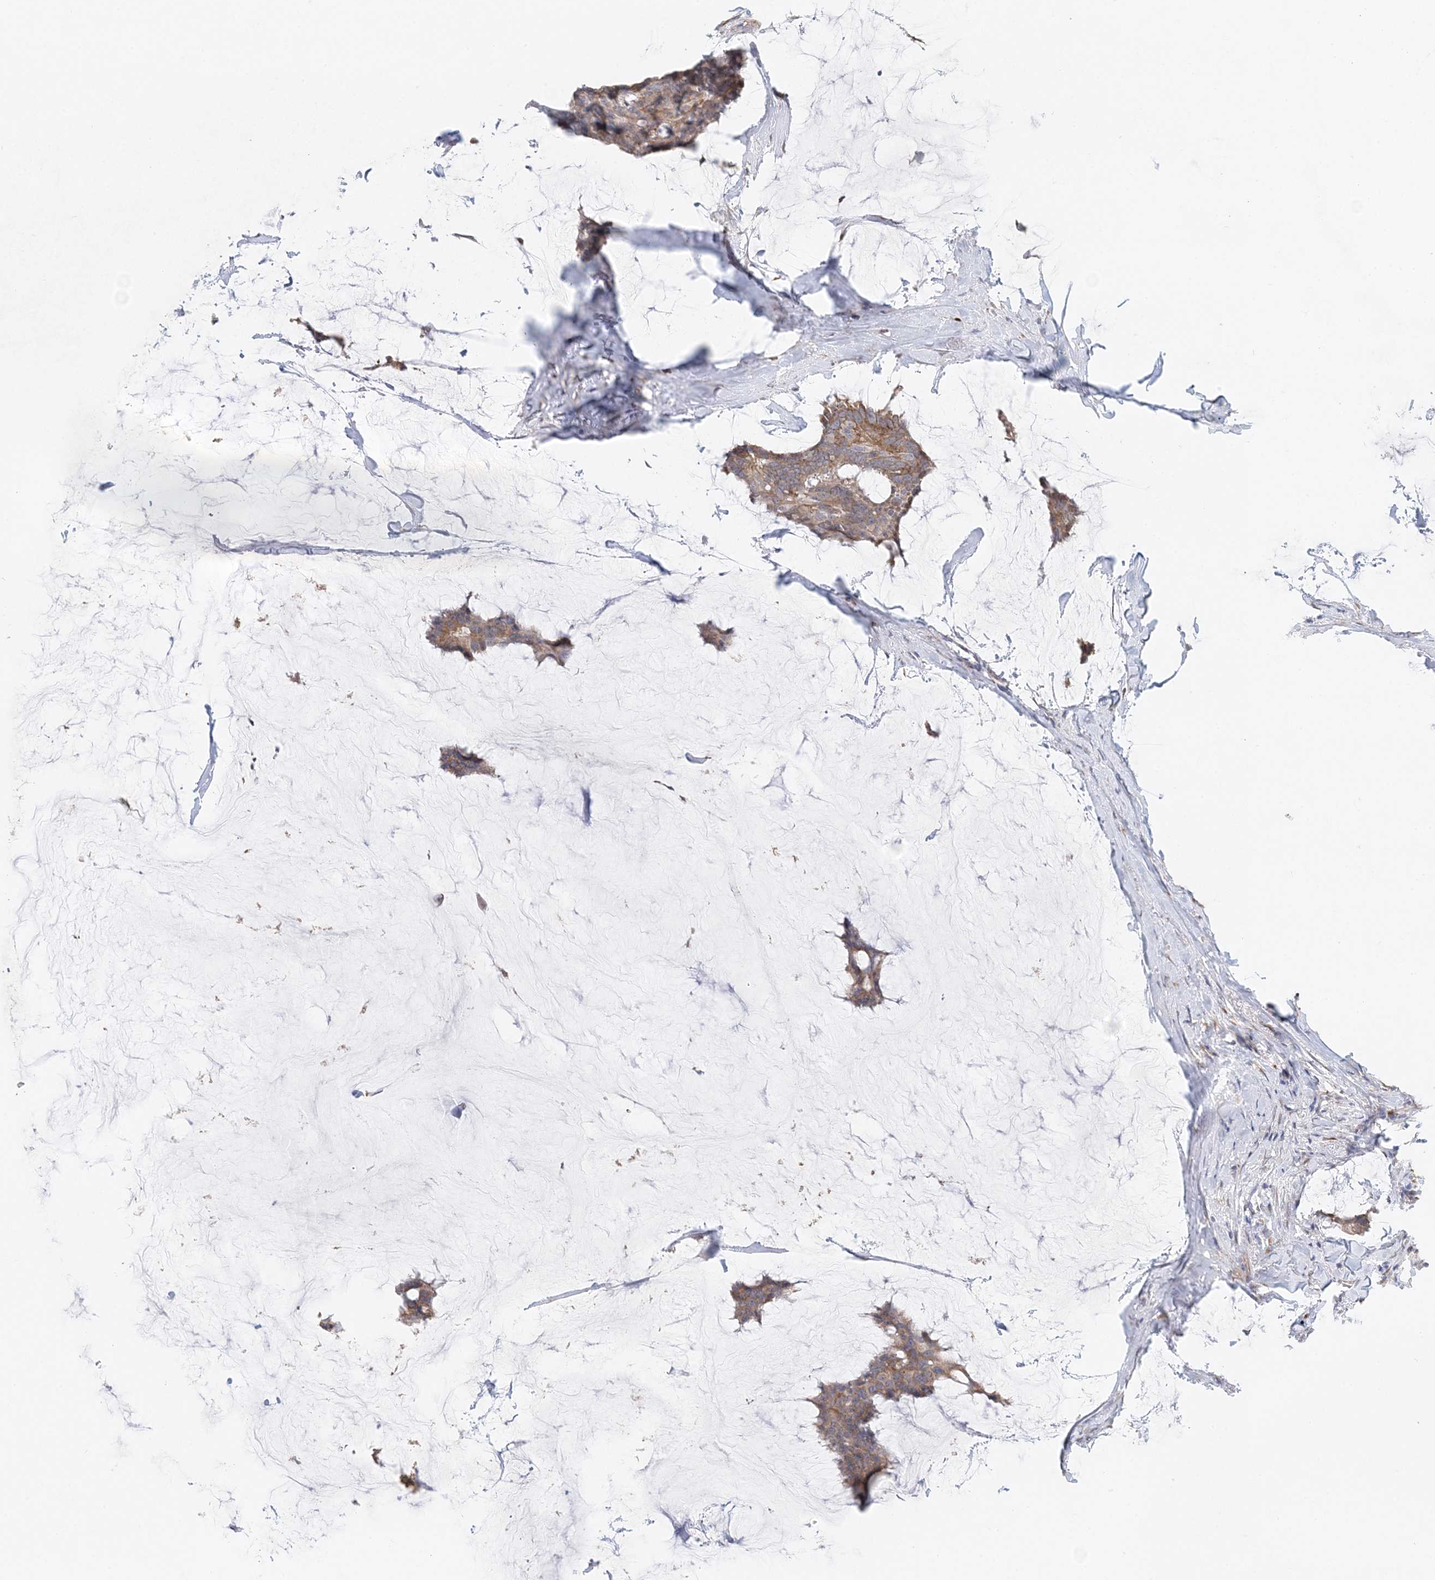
{"staining": {"intensity": "moderate", "quantity": ">75%", "location": "cytoplasmic/membranous"}, "tissue": "breast cancer", "cell_type": "Tumor cells", "image_type": "cancer", "snomed": [{"axis": "morphology", "description": "Duct carcinoma"}, {"axis": "topography", "description": "Breast"}], "caption": "The micrograph demonstrates staining of breast cancer, revealing moderate cytoplasmic/membranous protein staining (brown color) within tumor cells. The protein of interest is stained brown, and the nuclei are stained in blue (DAB IHC with brightfield microscopy, high magnification).", "gene": "PCYOX1L", "patient": {"sex": "female", "age": 93}}